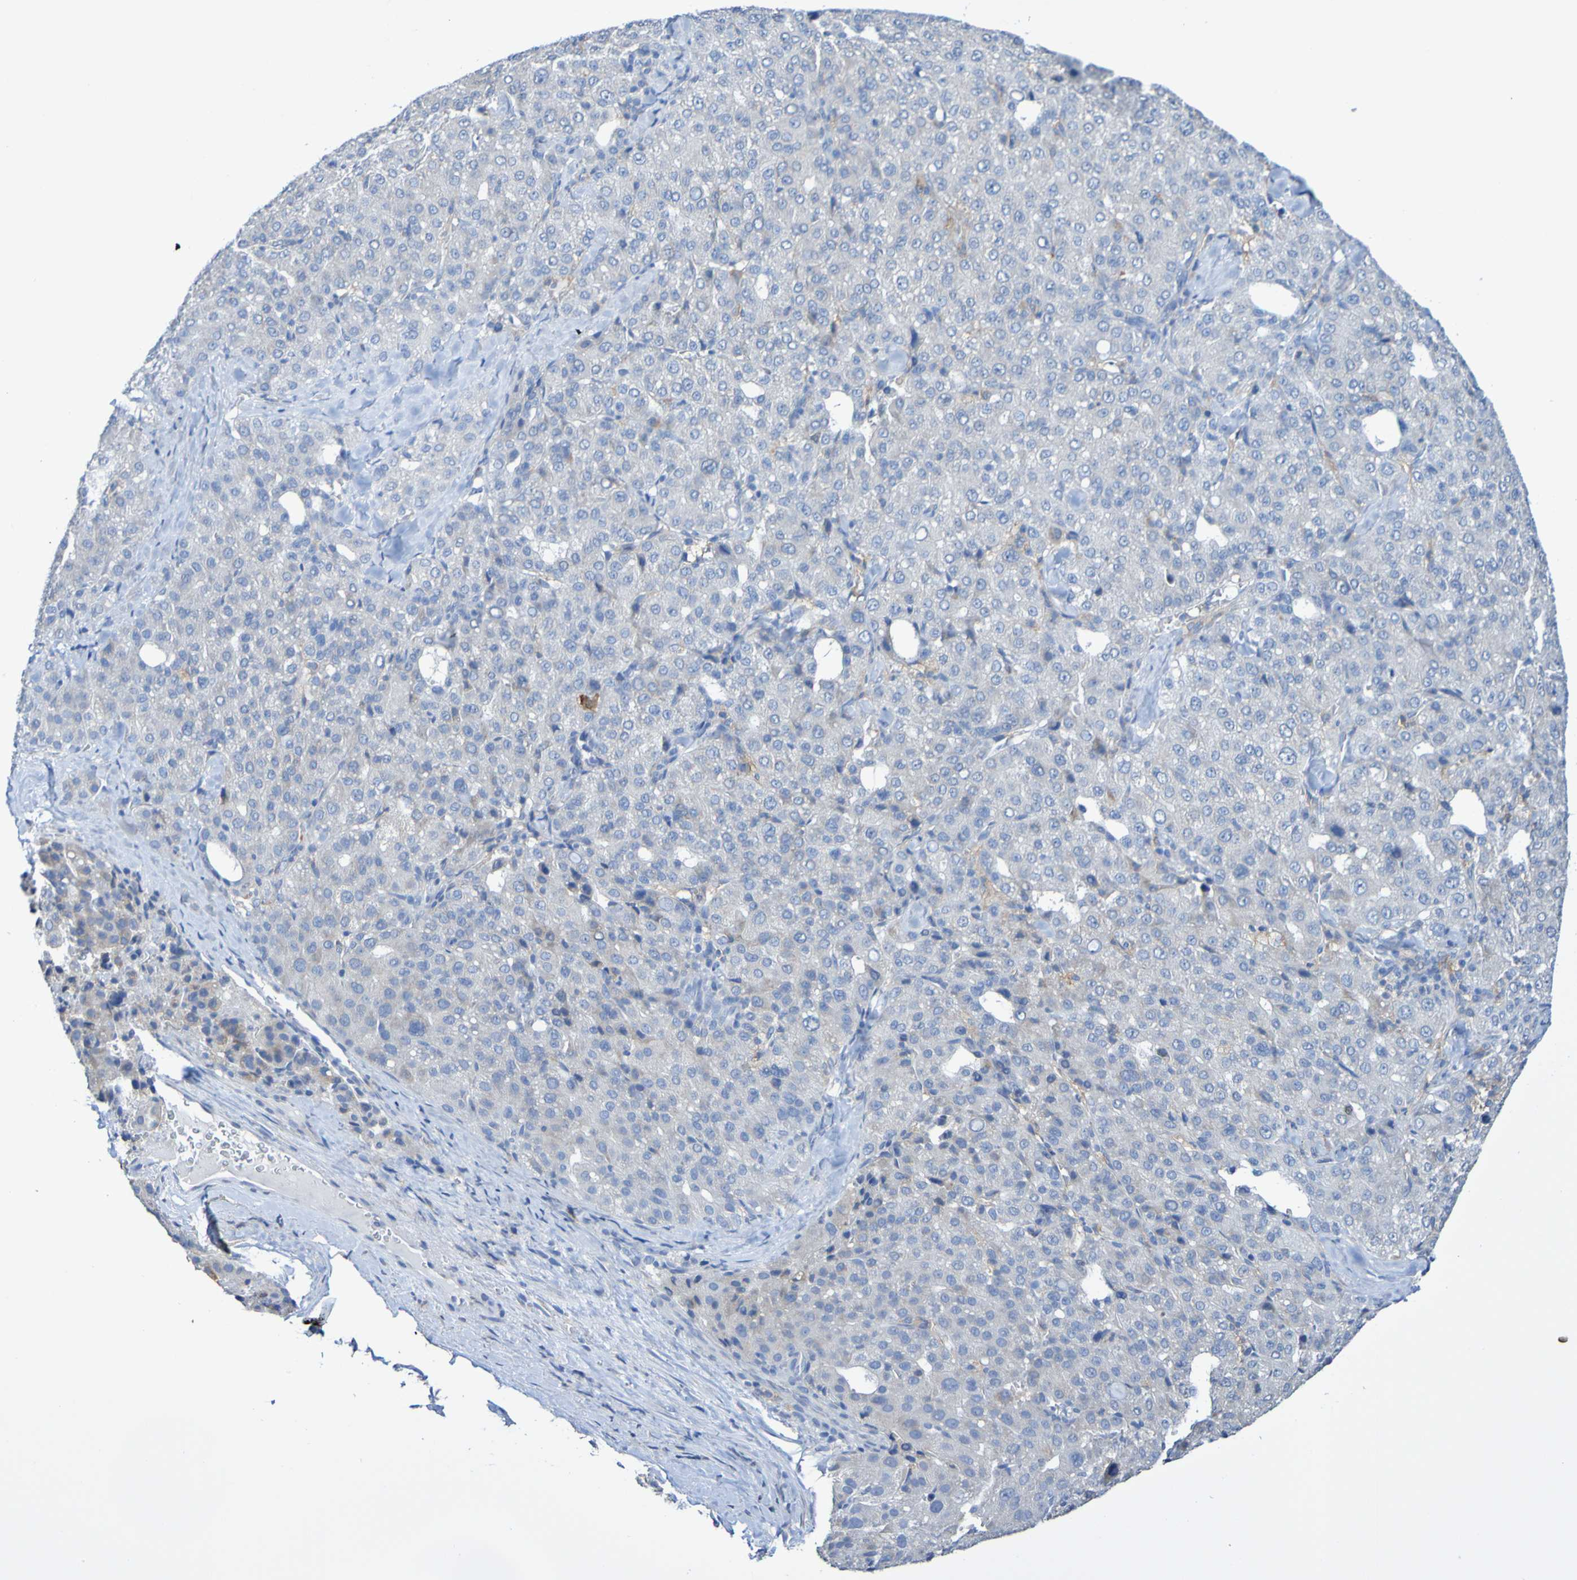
{"staining": {"intensity": "negative", "quantity": "none", "location": "none"}, "tissue": "liver cancer", "cell_type": "Tumor cells", "image_type": "cancer", "snomed": [{"axis": "morphology", "description": "Carcinoma, Hepatocellular, NOS"}, {"axis": "topography", "description": "Liver"}], "caption": "Immunohistochemical staining of hepatocellular carcinoma (liver) exhibits no significant staining in tumor cells.", "gene": "SLC3A2", "patient": {"sex": "male", "age": 65}}